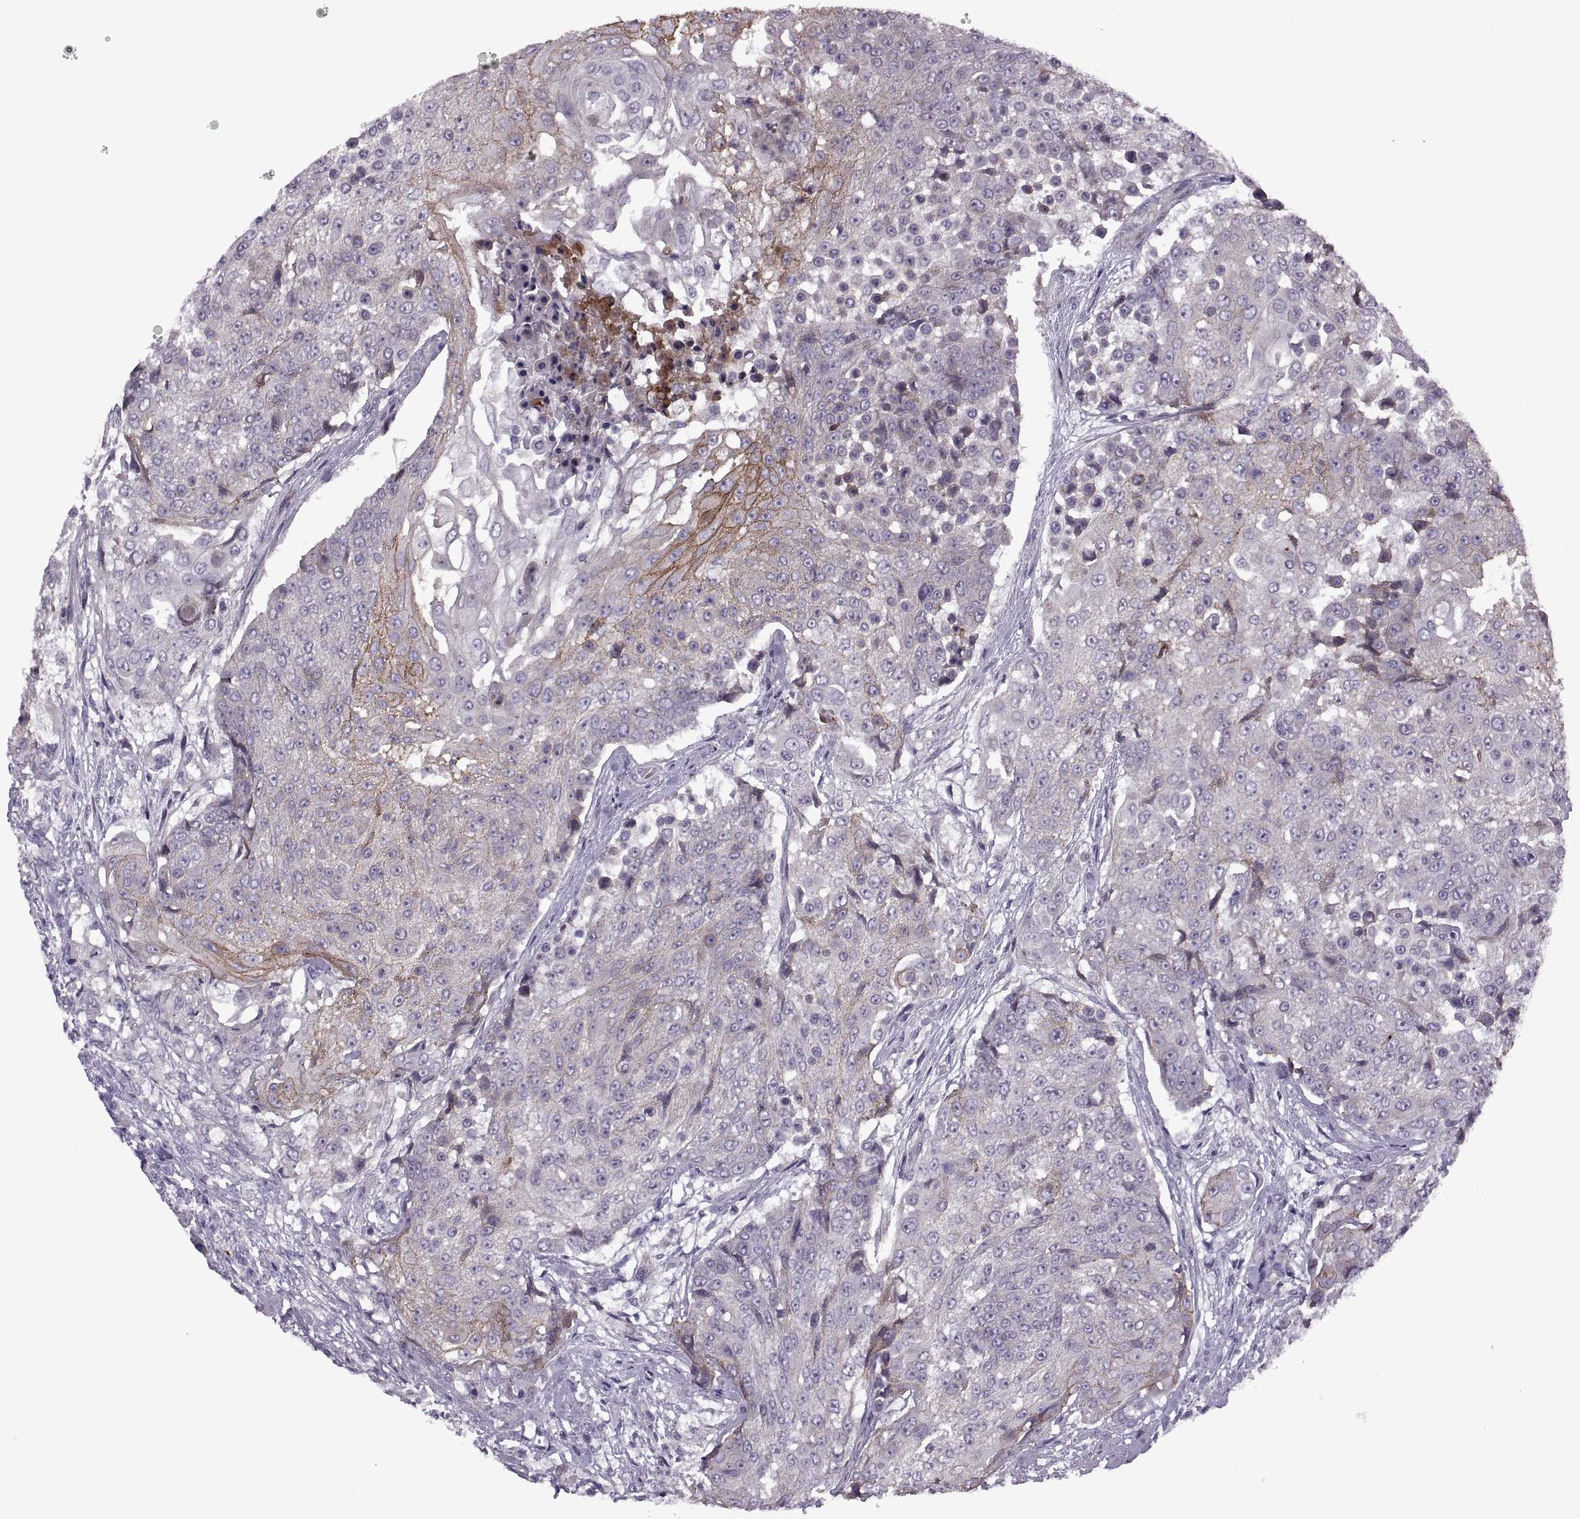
{"staining": {"intensity": "moderate", "quantity": "<25%", "location": "cytoplasmic/membranous"}, "tissue": "urothelial cancer", "cell_type": "Tumor cells", "image_type": "cancer", "snomed": [{"axis": "morphology", "description": "Urothelial carcinoma, High grade"}, {"axis": "topography", "description": "Urinary bladder"}], "caption": "Protein positivity by immunohistochemistry (IHC) demonstrates moderate cytoplasmic/membranous positivity in about <25% of tumor cells in high-grade urothelial carcinoma. The staining was performed using DAB to visualize the protein expression in brown, while the nuclei were stained in blue with hematoxylin (Magnification: 20x).", "gene": "RIPK4", "patient": {"sex": "female", "age": 63}}